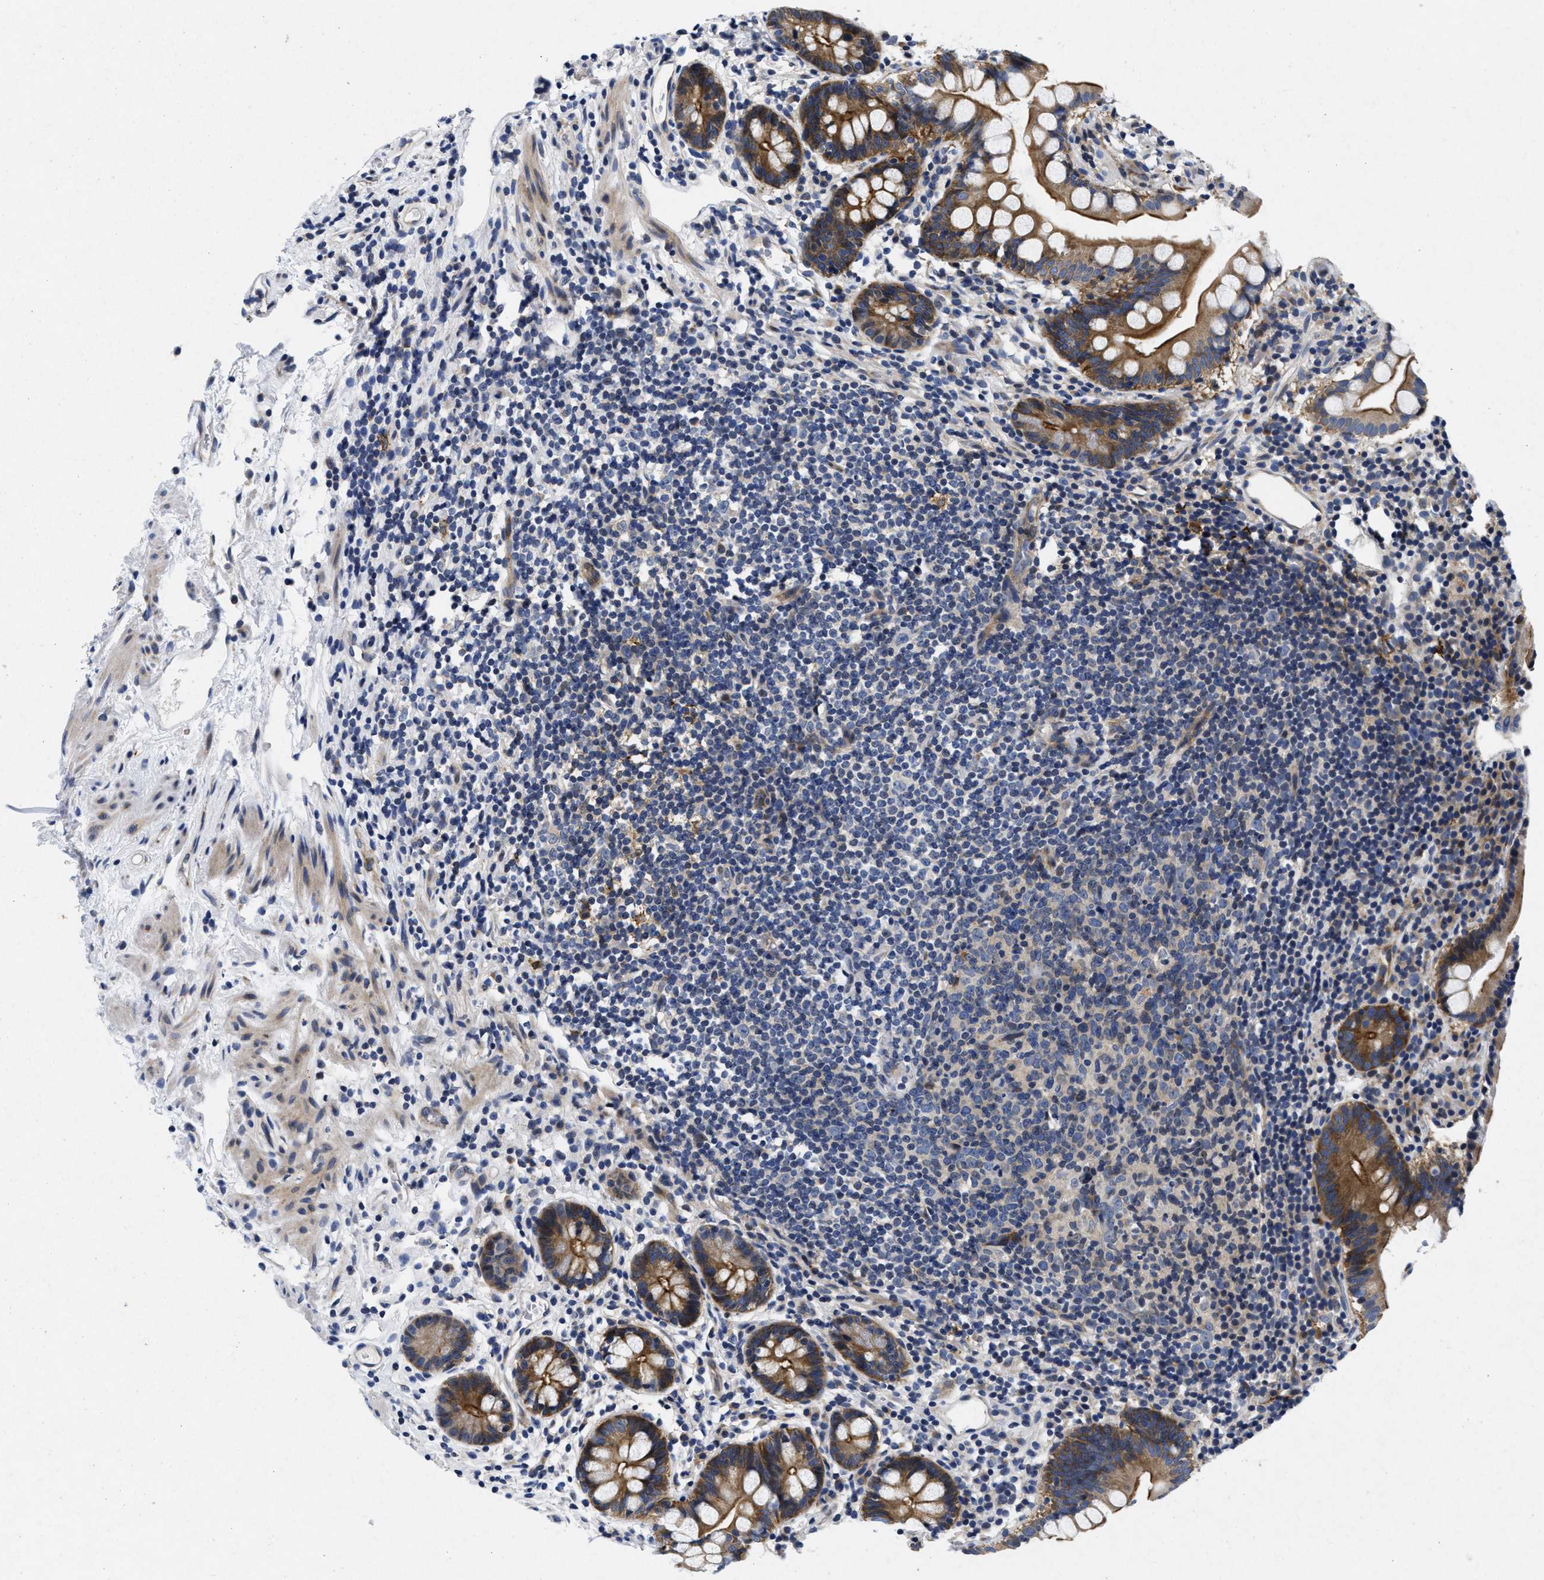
{"staining": {"intensity": "moderate", "quantity": ">75%", "location": "cytoplasmic/membranous"}, "tissue": "small intestine", "cell_type": "Glandular cells", "image_type": "normal", "snomed": [{"axis": "morphology", "description": "Normal tissue, NOS"}, {"axis": "topography", "description": "Small intestine"}], "caption": "Immunohistochemical staining of normal human small intestine displays >75% levels of moderate cytoplasmic/membranous protein positivity in about >75% of glandular cells. (Stains: DAB (3,3'-diaminobenzidine) in brown, nuclei in blue, Microscopy: brightfield microscopy at high magnification).", "gene": "LAD1", "patient": {"sex": "female", "age": 84}}